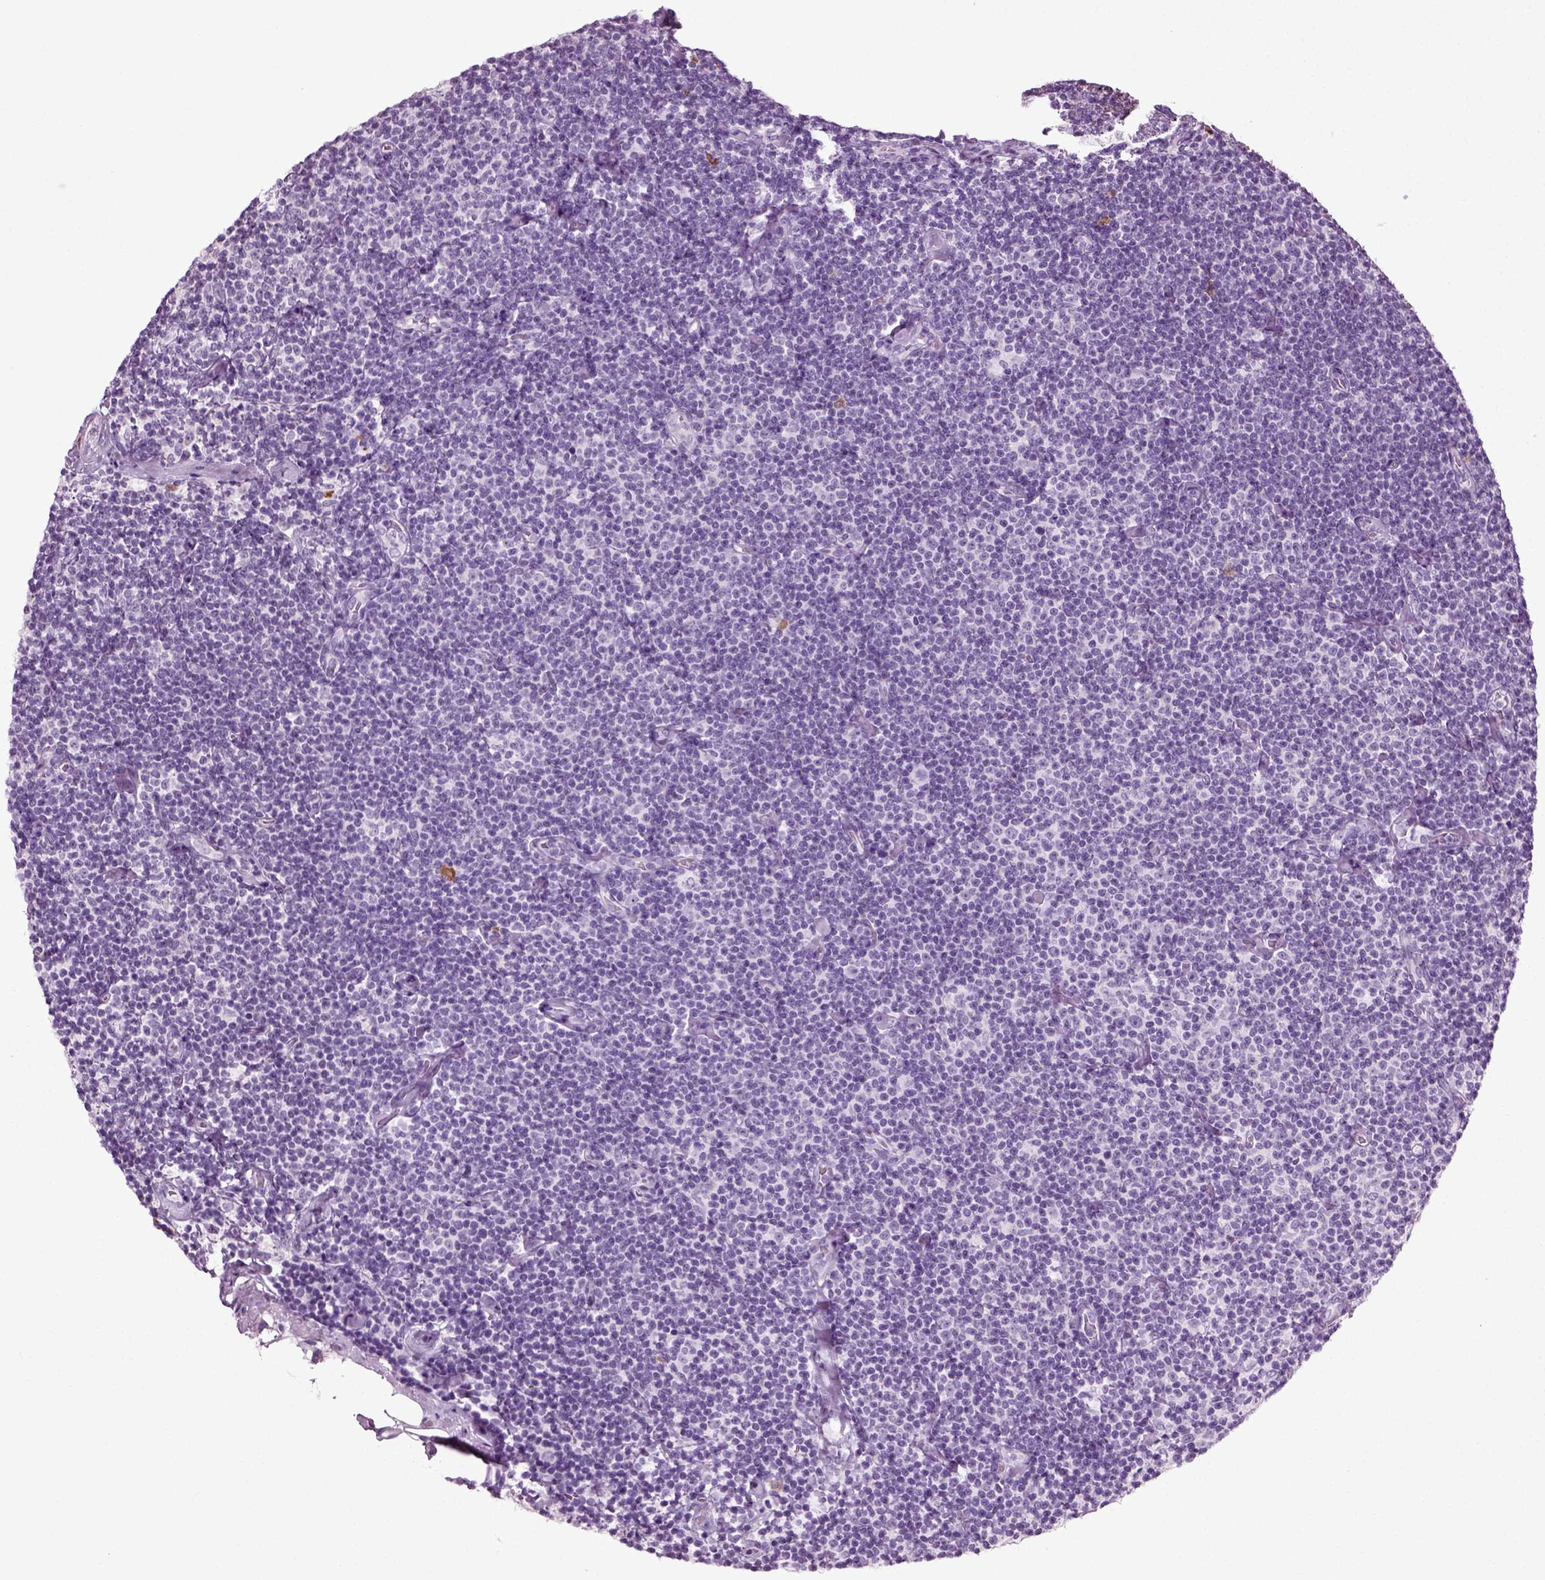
{"staining": {"intensity": "negative", "quantity": "none", "location": "none"}, "tissue": "lymphoma", "cell_type": "Tumor cells", "image_type": "cancer", "snomed": [{"axis": "morphology", "description": "Malignant lymphoma, non-Hodgkin's type, Low grade"}, {"axis": "topography", "description": "Lymph node"}], "caption": "This is an immunohistochemistry (IHC) image of human lymphoma. There is no positivity in tumor cells.", "gene": "SLC26A8", "patient": {"sex": "male", "age": 81}}